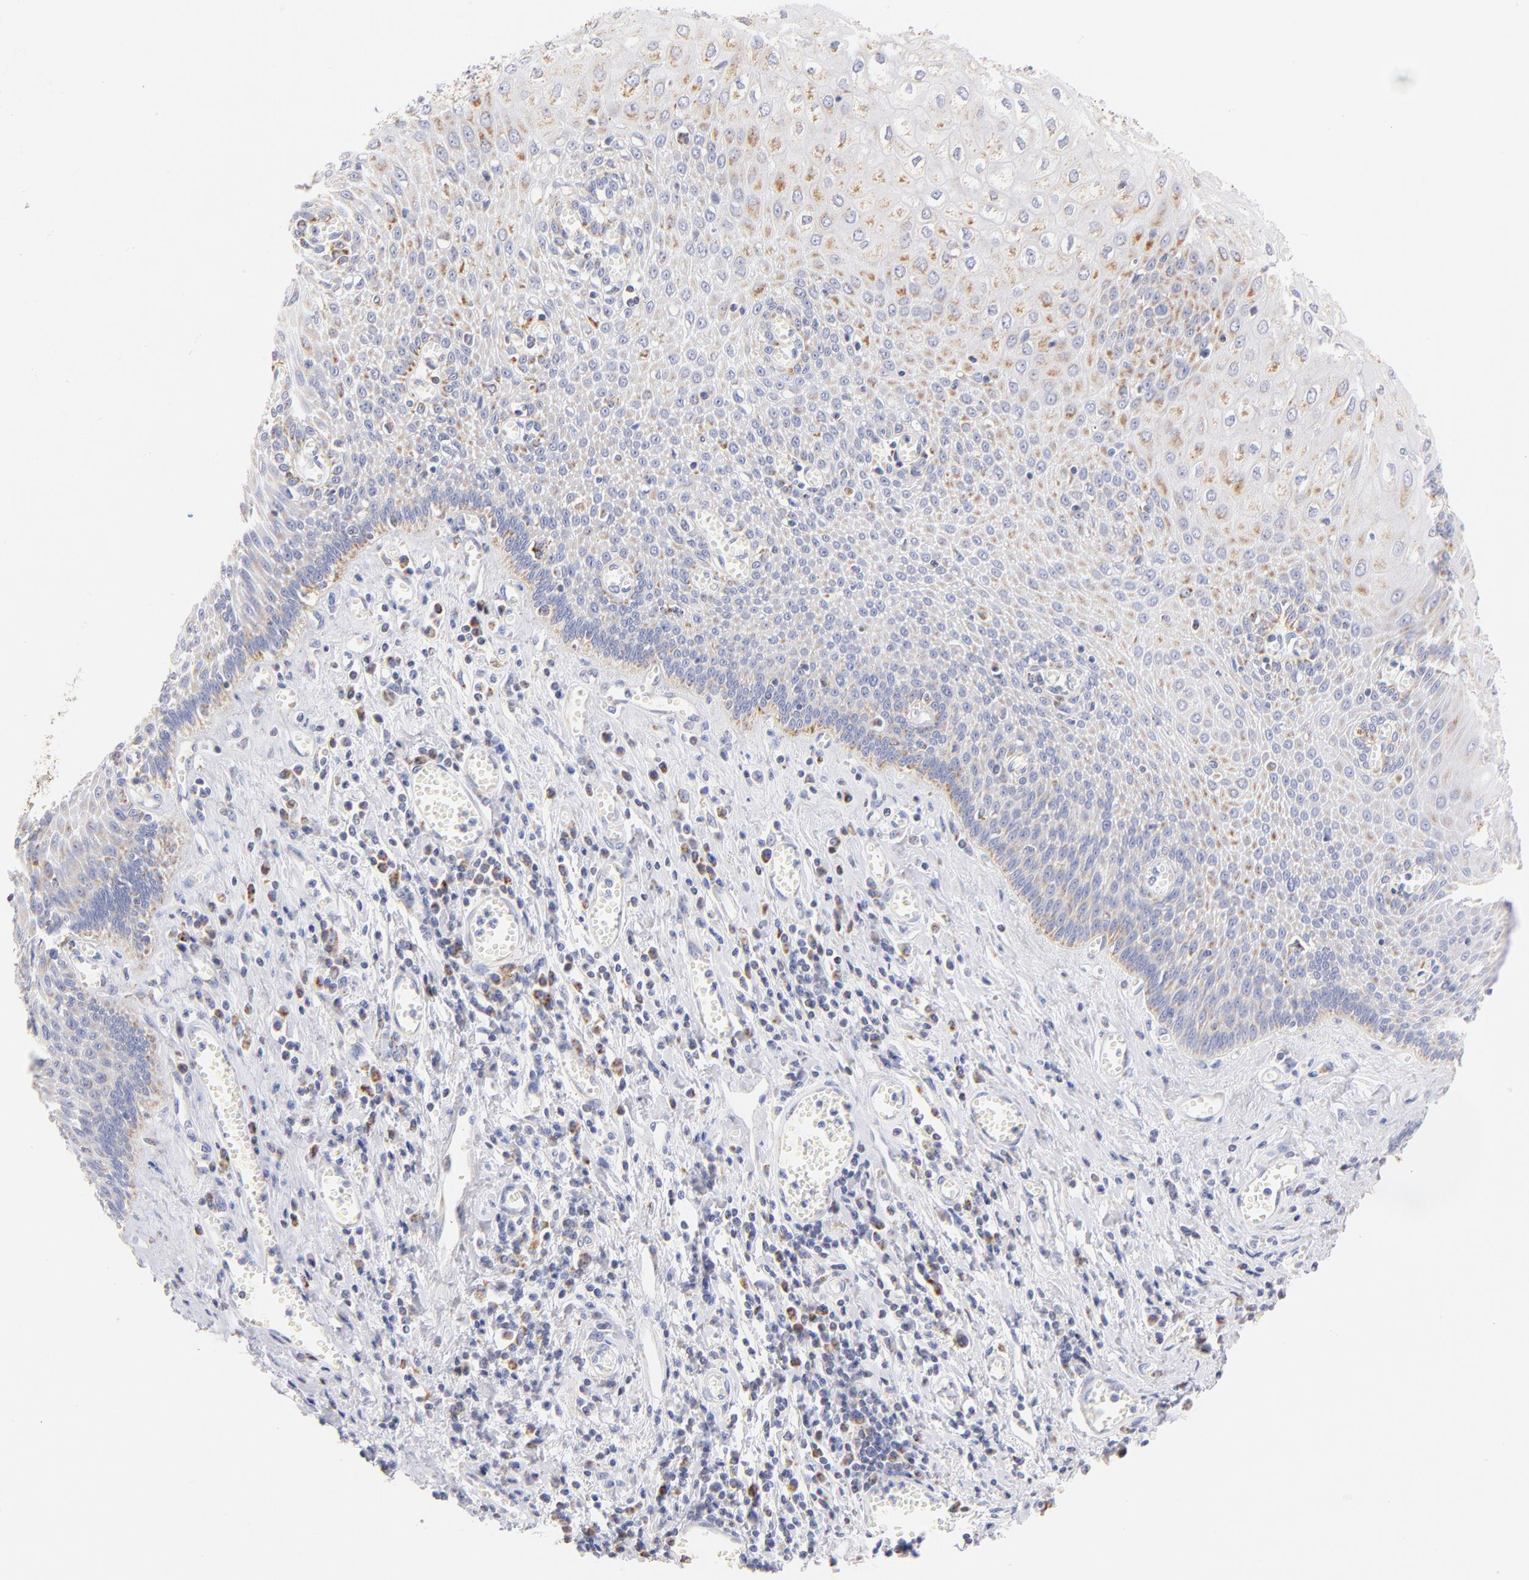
{"staining": {"intensity": "moderate", "quantity": ">75%", "location": "cytoplasmic/membranous"}, "tissue": "esophagus", "cell_type": "Squamous epithelial cells", "image_type": "normal", "snomed": [{"axis": "morphology", "description": "Normal tissue, NOS"}, {"axis": "morphology", "description": "Squamous cell carcinoma, NOS"}, {"axis": "topography", "description": "Esophagus"}], "caption": "This is a micrograph of immunohistochemistry (IHC) staining of benign esophagus, which shows moderate expression in the cytoplasmic/membranous of squamous epithelial cells.", "gene": "AIFM1", "patient": {"sex": "male", "age": 65}}